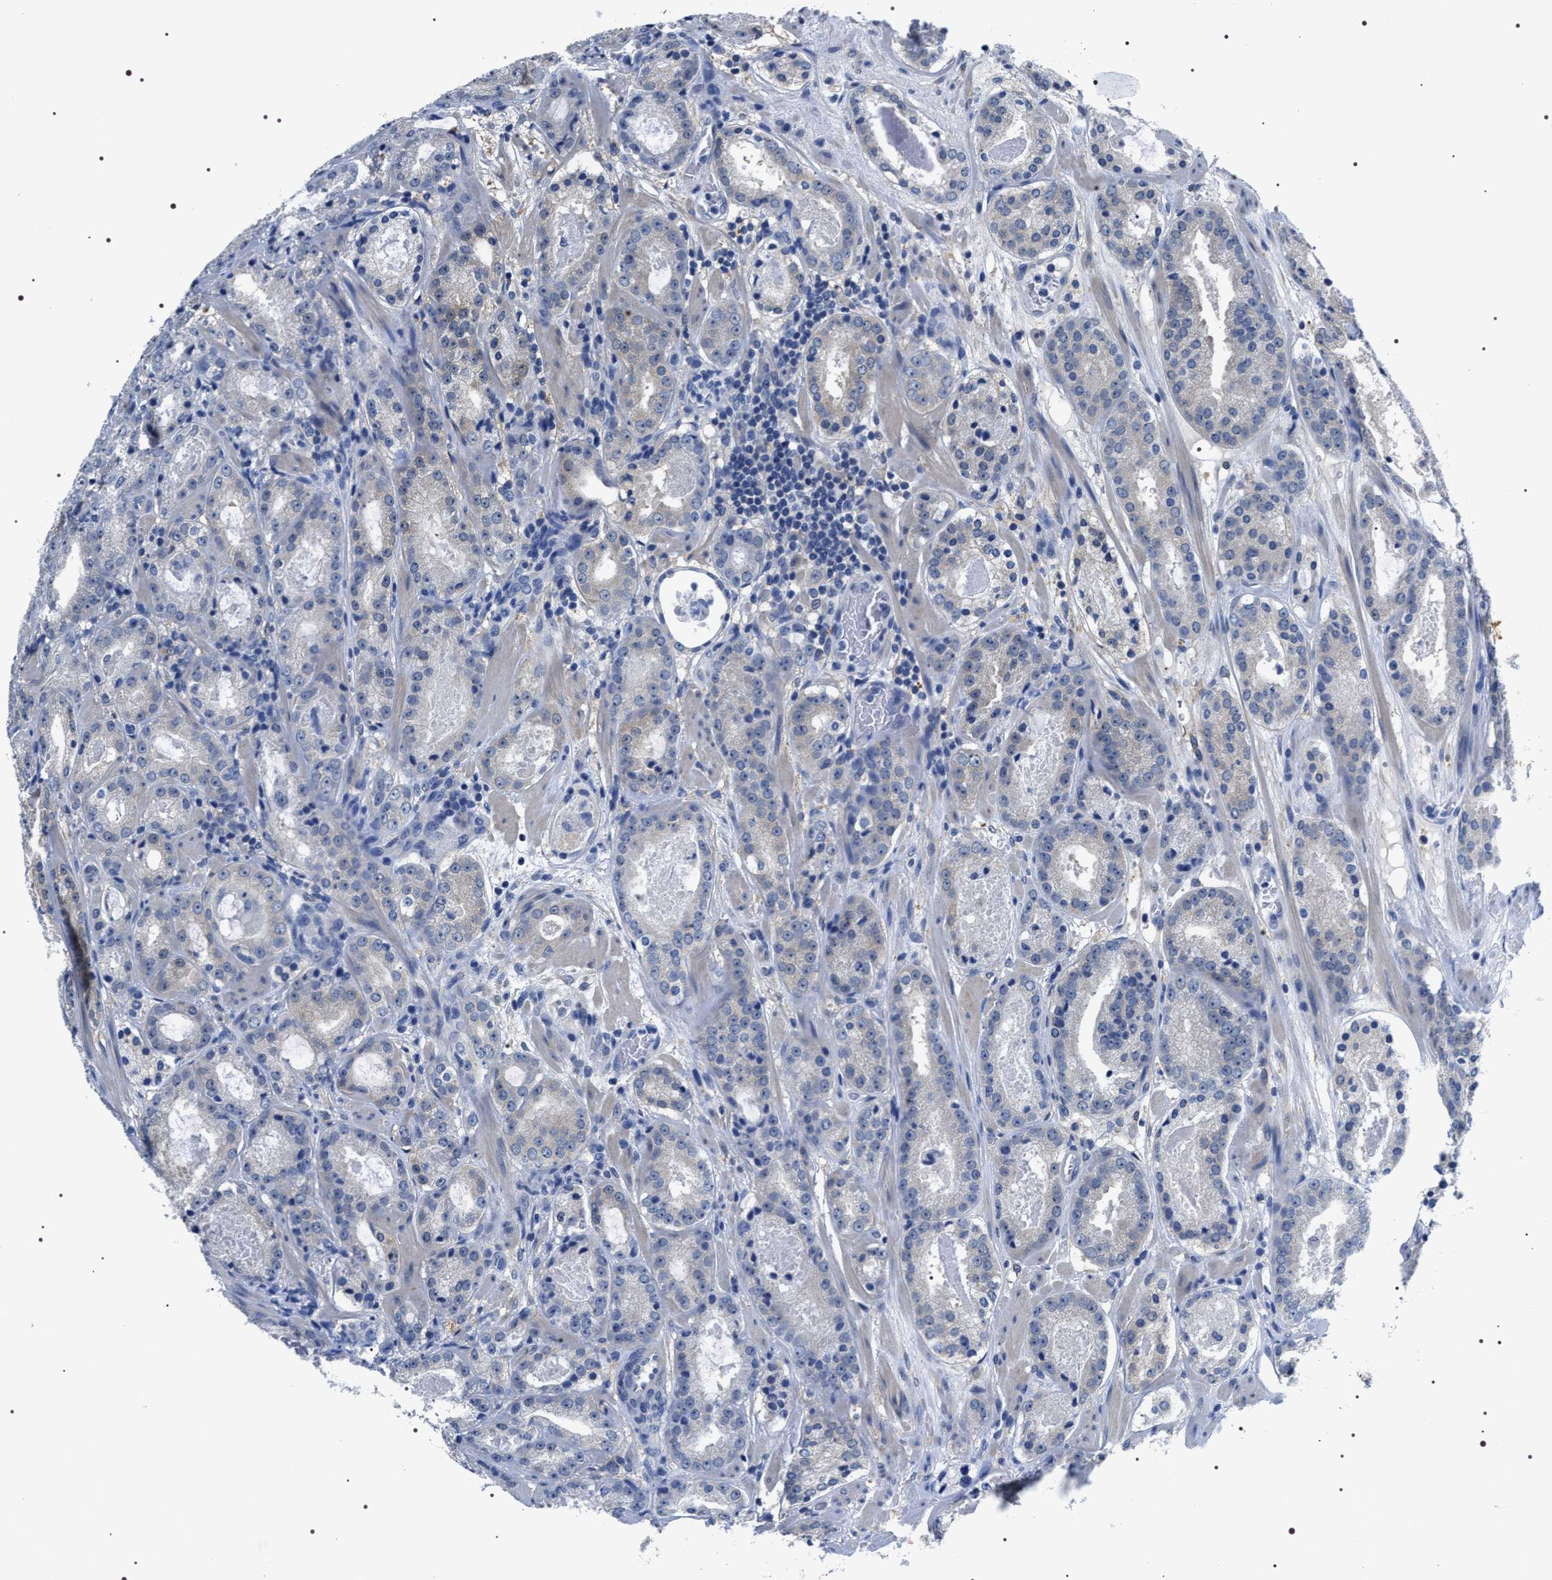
{"staining": {"intensity": "weak", "quantity": "<25%", "location": "cytoplasmic/membranous"}, "tissue": "prostate cancer", "cell_type": "Tumor cells", "image_type": "cancer", "snomed": [{"axis": "morphology", "description": "Adenocarcinoma, Low grade"}, {"axis": "topography", "description": "Prostate"}], "caption": "This is an IHC micrograph of prostate low-grade adenocarcinoma. There is no staining in tumor cells.", "gene": "ADH4", "patient": {"sex": "male", "age": 69}}